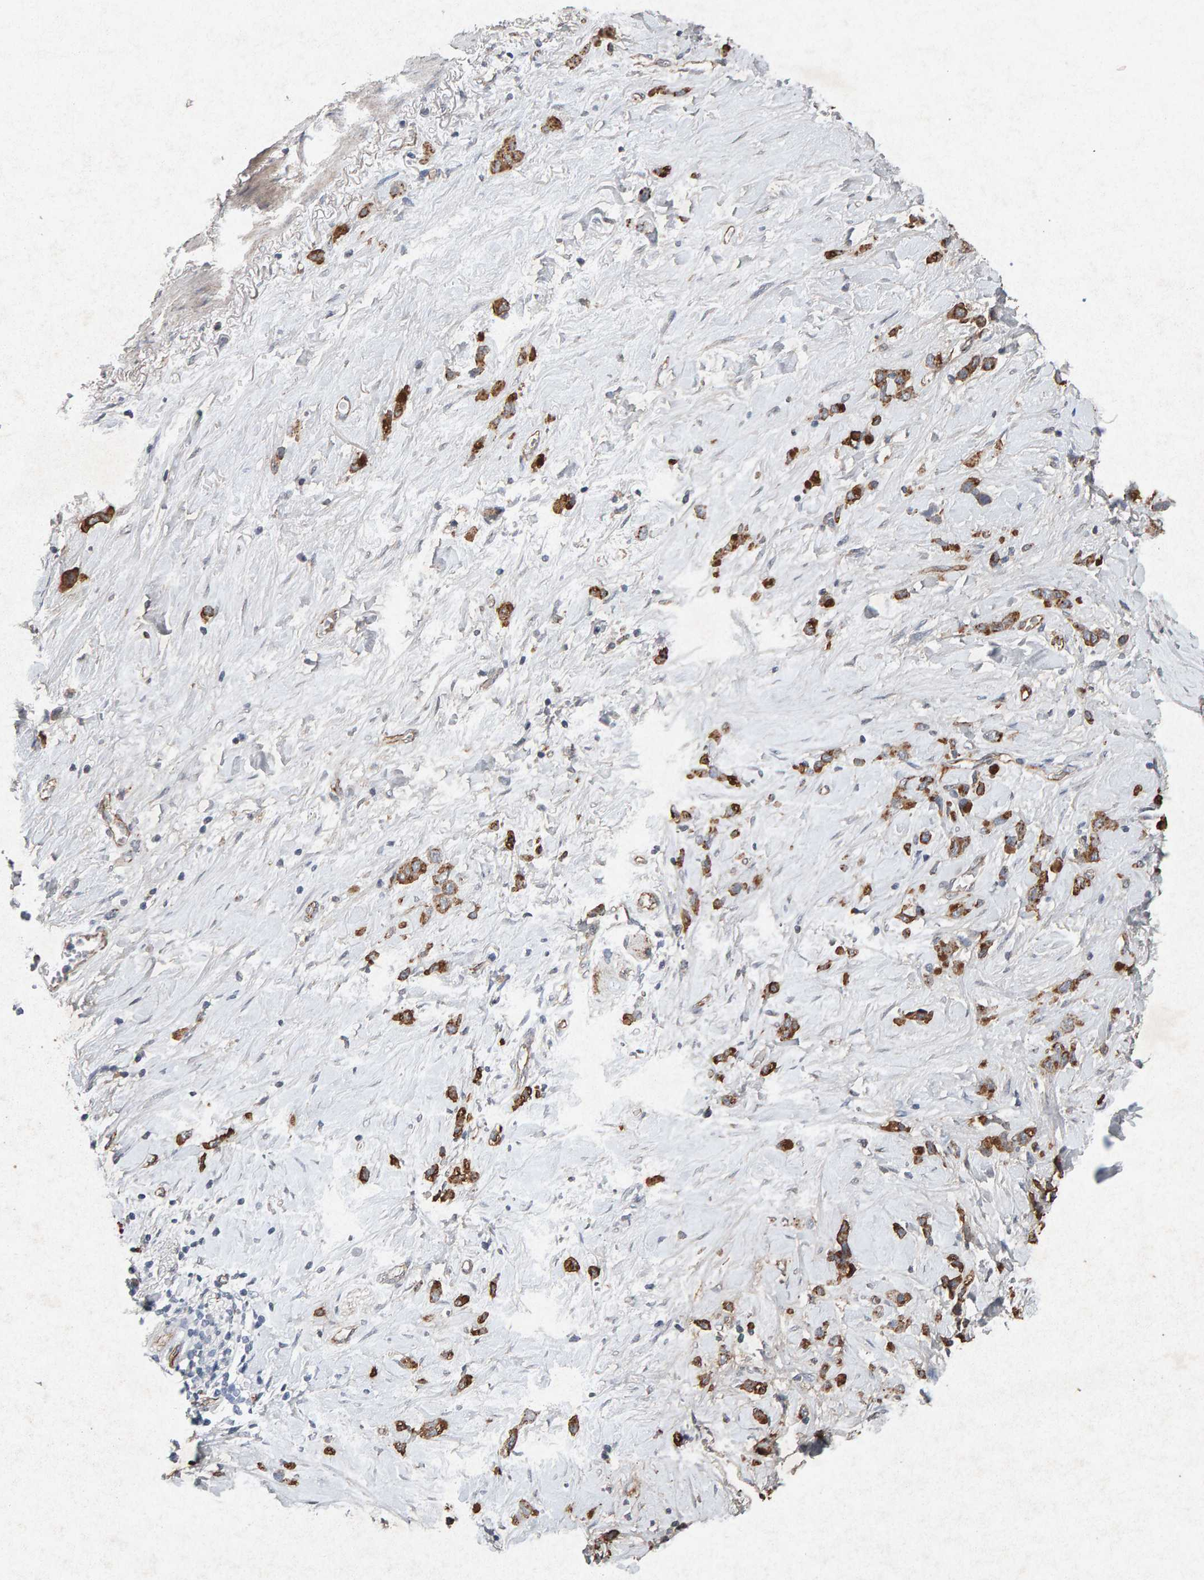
{"staining": {"intensity": "moderate", "quantity": ">75%", "location": "cytoplasmic/membranous"}, "tissue": "stomach cancer", "cell_type": "Tumor cells", "image_type": "cancer", "snomed": [{"axis": "morphology", "description": "Normal tissue, NOS"}, {"axis": "morphology", "description": "Adenocarcinoma, NOS"}, {"axis": "morphology", "description": "Adenocarcinoma, High grade"}, {"axis": "topography", "description": "Stomach, upper"}, {"axis": "topography", "description": "Stomach"}], "caption": "Adenocarcinoma (stomach) stained for a protein exhibits moderate cytoplasmic/membranous positivity in tumor cells.", "gene": "PTPRM", "patient": {"sex": "female", "age": 65}}